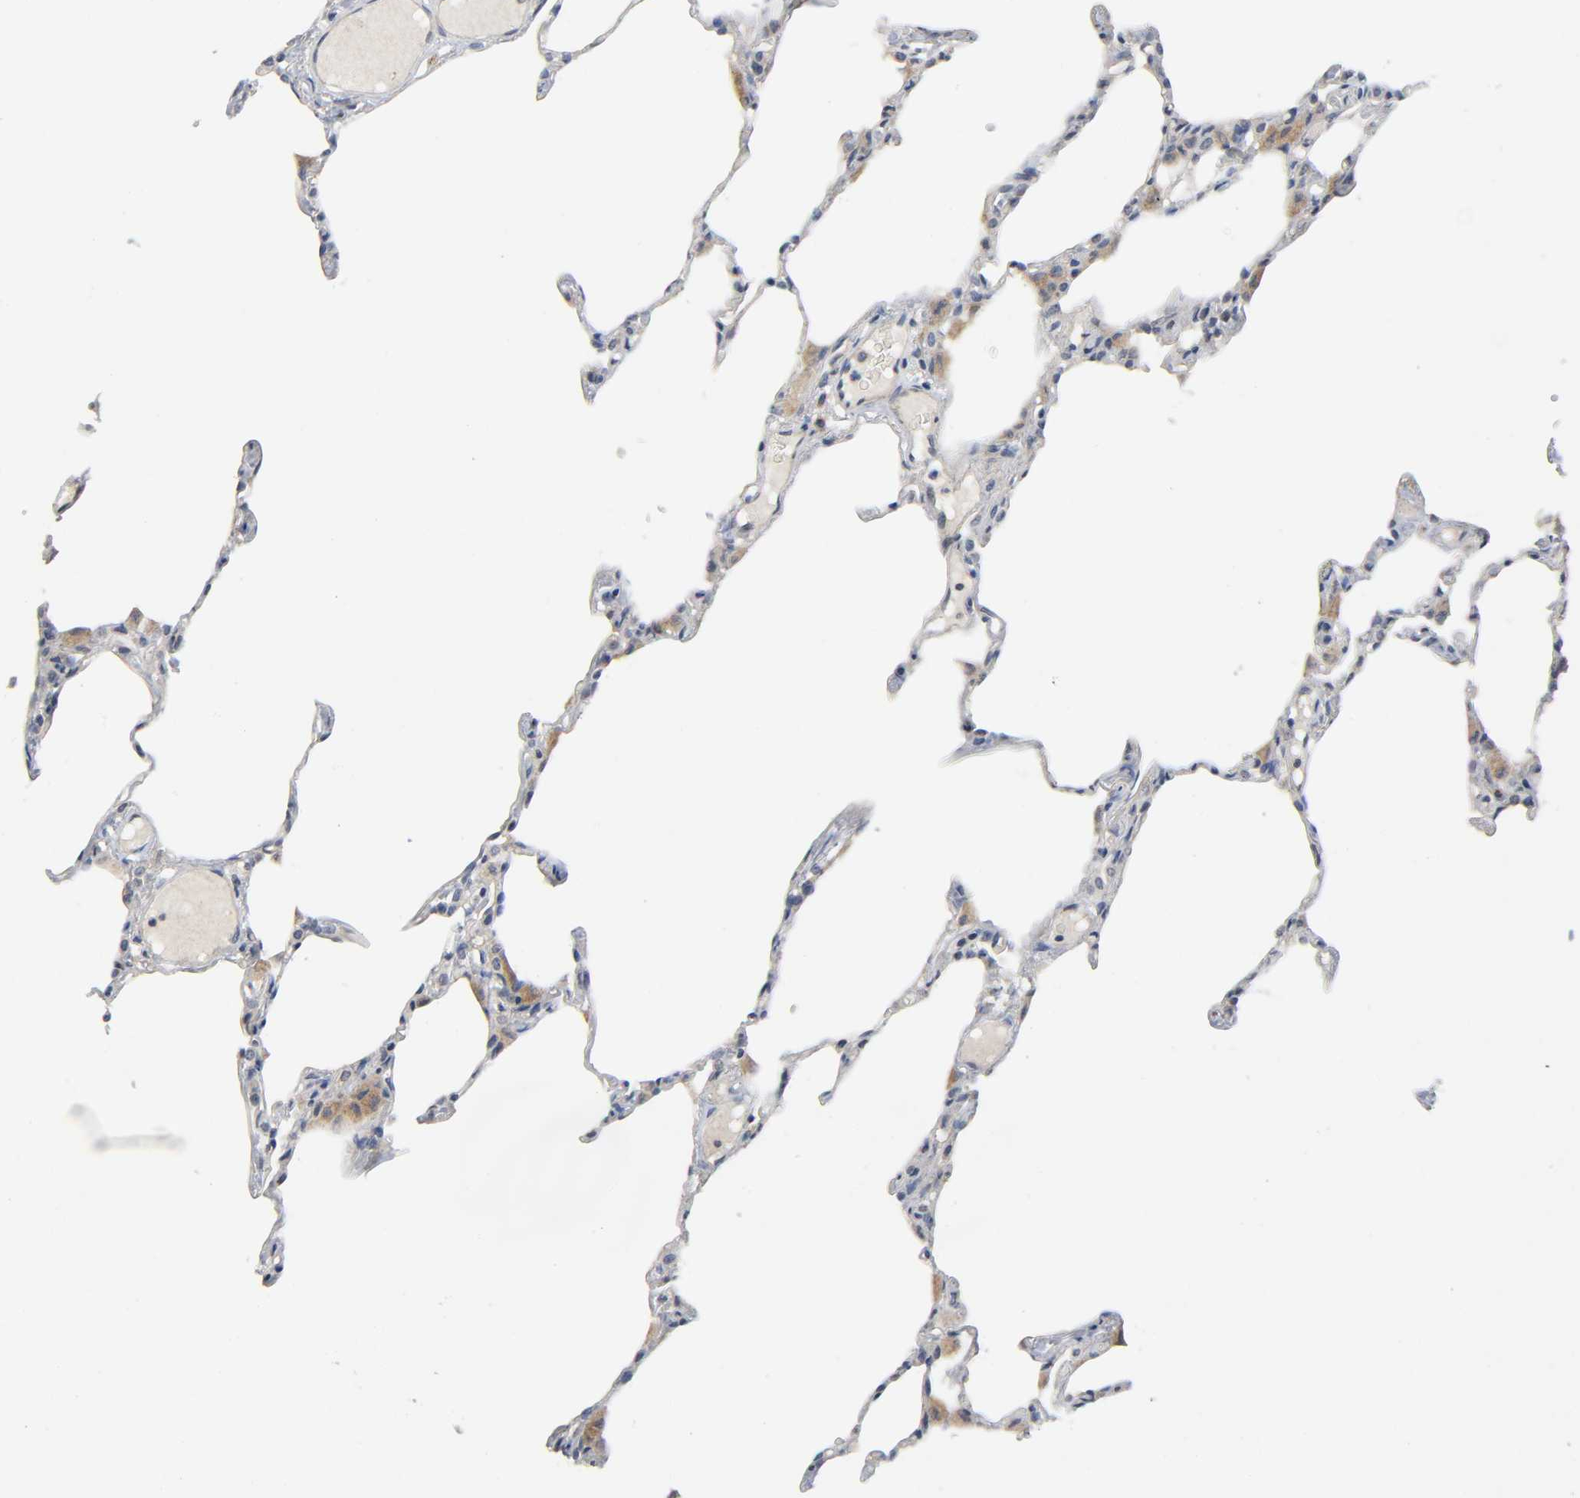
{"staining": {"intensity": "weak", "quantity": "25%-75%", "location": "cytoplasmic/membranous"}, "tissue": "lung", "cell_type": "Alveolar cells", "image_type": "normal", "snomed": [{"axis": "morphology", "description": "Normal tissue, NOS"}, {"axis": "topography", "description": "Lung"}], "caption": "A high-resolution histopathology image shows immunohistochemistry (IHC) staining of unremarkable lung, which shows weak cytoplasmic/membranous staining in about 25%-75% of alveolar cells.", "gene": "HDAC6", "patient": {"sex": "female", "age": 49}}